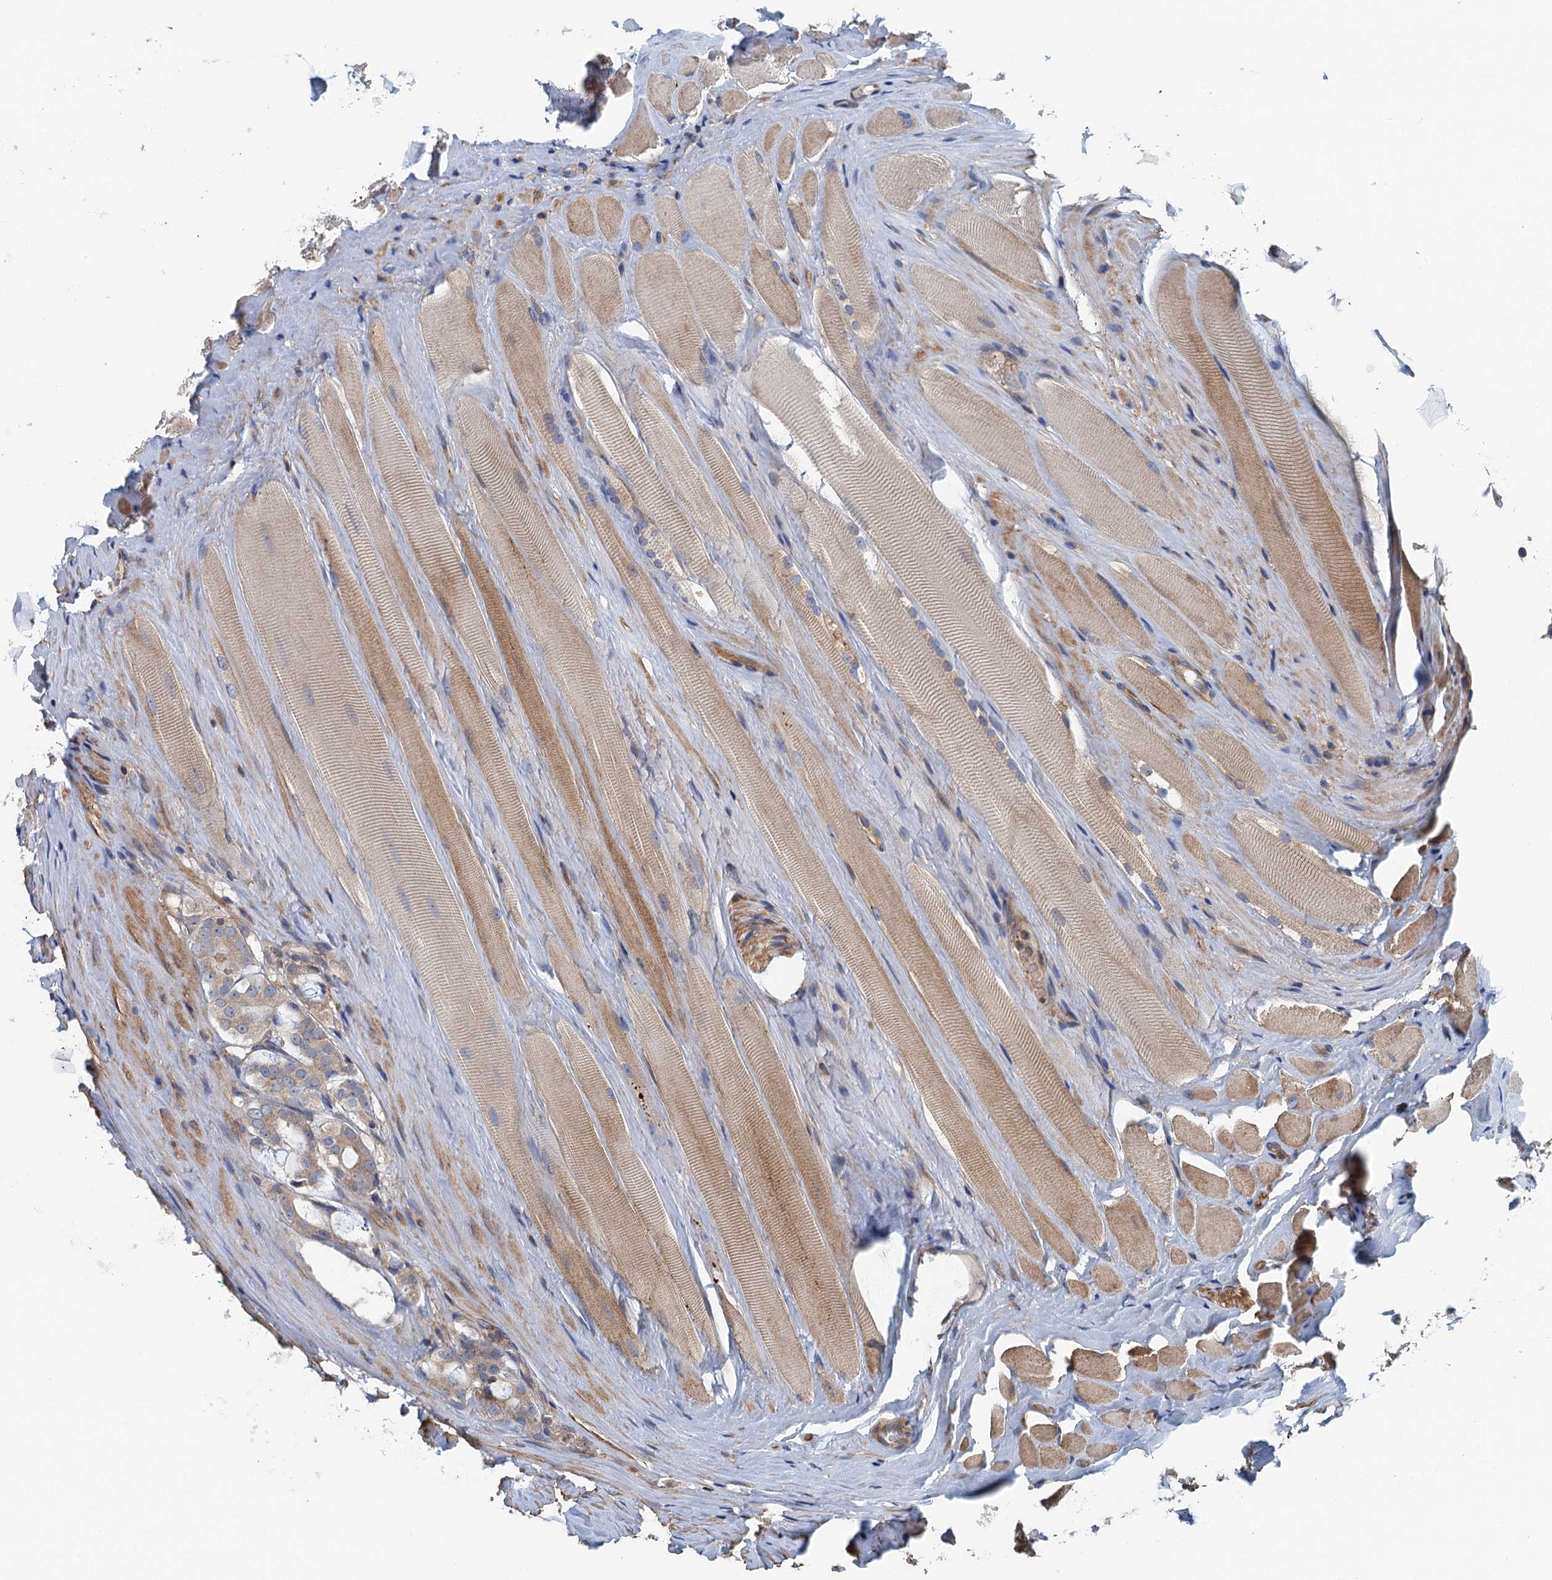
{"staining": {"intensity": "weak", "quantity": ">75%", "location": "cytoplasmic/membranous"}, "tissue": "prostate cancer", "cell_type": "Tumor cells", "image_type": "cancer", "snomed": [{"axis": "morphology", "description": "Adenocarcinoma, High grade"}, {"axis": "topography", "description": "Prostate"}], "caption": "Immunohistochemistry (DAB) staining of human prostate cancer (adenocarcinoma (high-grade)) exhibits weak cytoplasmic/membranous protein staining in approximately >75% of tumor cells.", "gene": "PPP1R14D", "patient": {"sex": "male", "age": 63}}